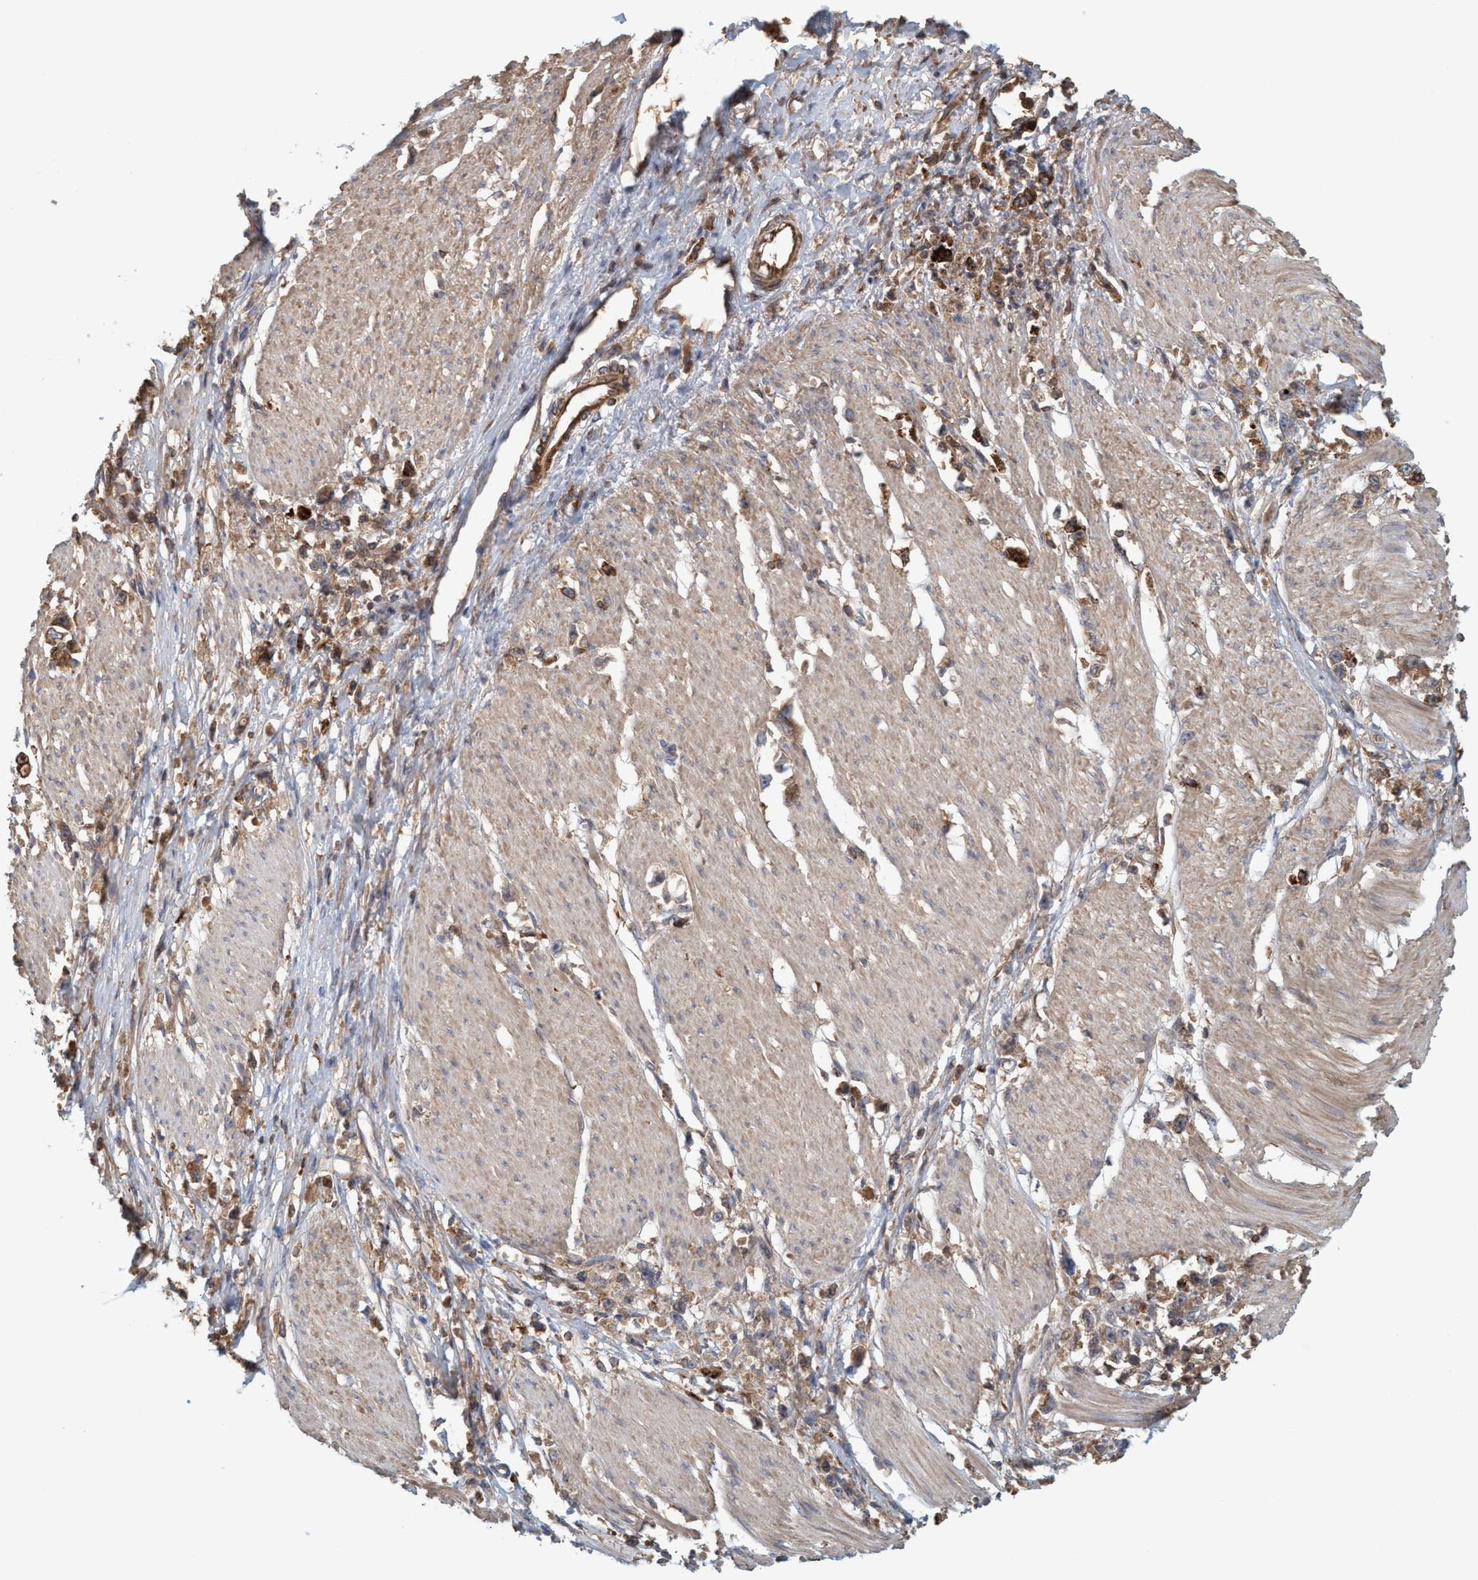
{"staining": {"intensity": "moderate", "quantity": ">75%", "location": "cytoplasmic/membranous"}, "tissue": "stomach cancer", "cell_type": "Tumor cells", "image_type": "cancer", "snomed": [{"axis": "morphology", "description": "Adenocarcinoma, NOS"}, {"axis": "topography", "description": "Stomach"}], "caption": "This photomicrograph demonstrates IHC staining of human stomach adenocarcinoma, with medium moderate cytoplasmic/membranous expression in about >75% of tumor cells.", "gene": "SPECC1", "patient": {"sex": "female", "age": 59}}